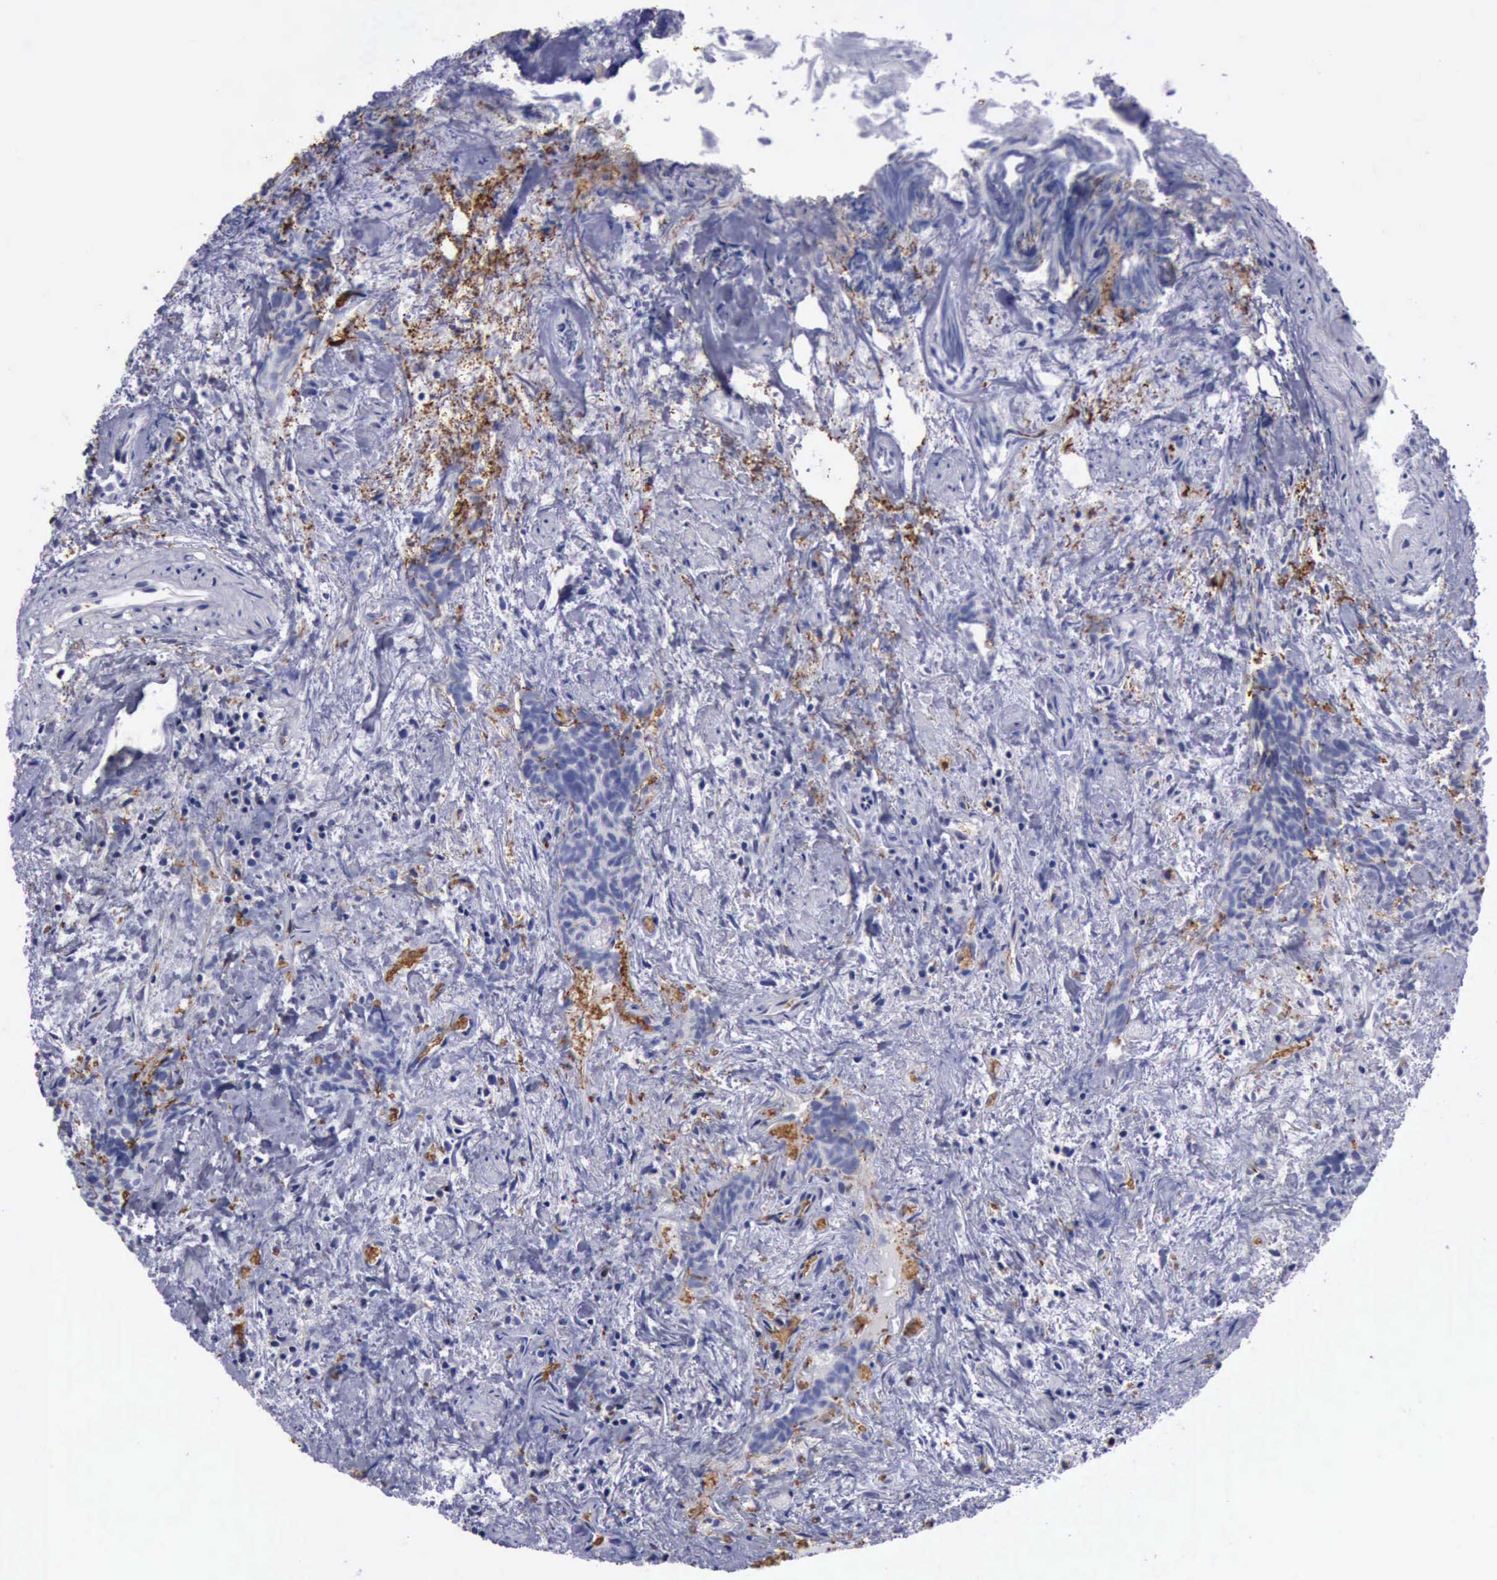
{"staining": {"intensity": "negative", "quantity": "none", "location": "none"}, "tissue": "urothelial cancer", "cell_type": "Tumor cells", "image_type": "cancer", "snomed": [{"axis": "morphology", "description": "Urothelial carcinoma, High grade"}, {"axis": "topography", "description": "Urinary bladder"}], "caption": "Immunohistochemical staining of human high-grade urothelial carcinoma shows no significant expression in tumor cells.", "gene": "CEP128", "patient": {"sex": "female", "age": 78}}